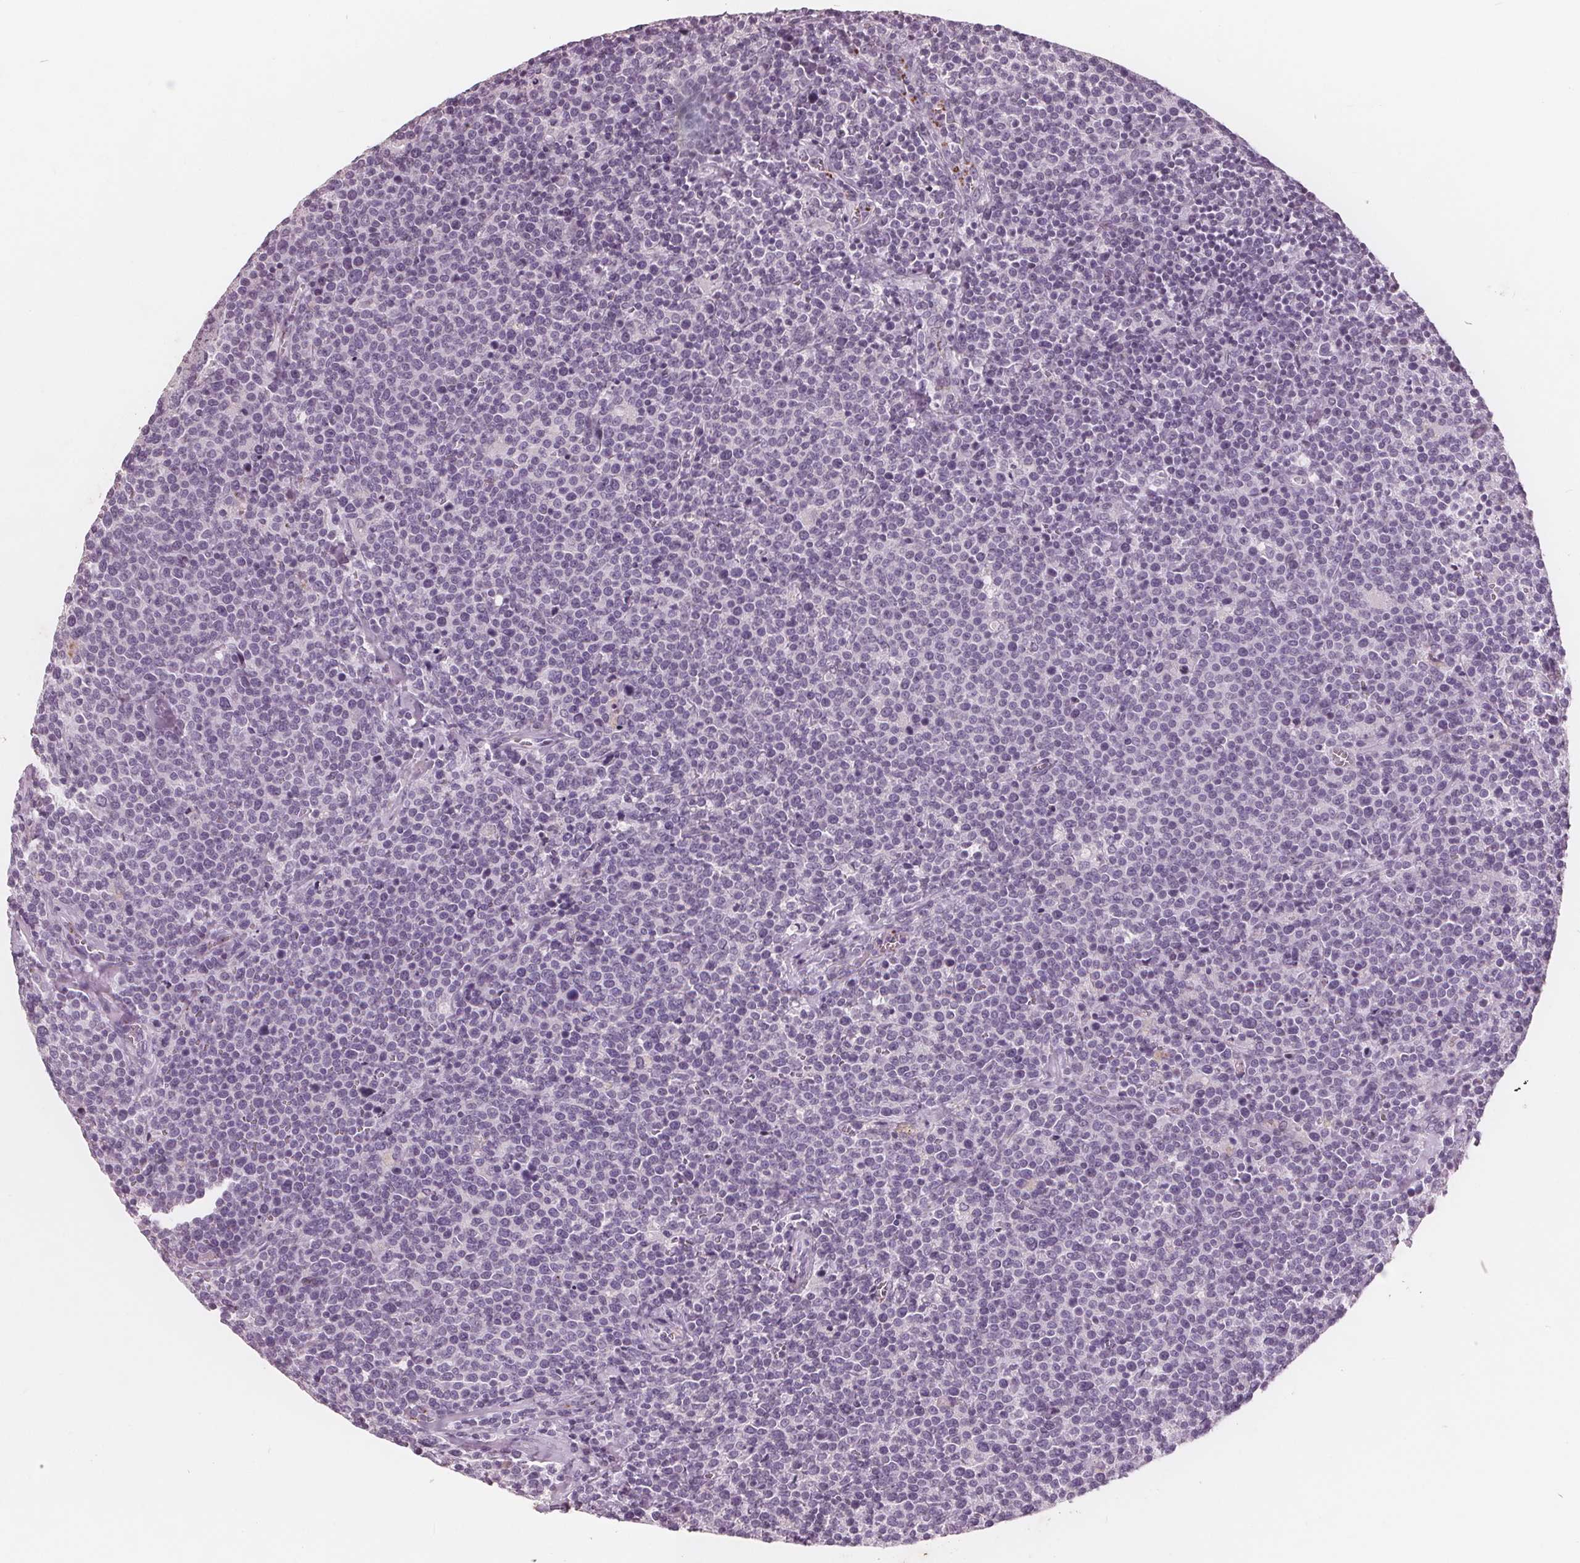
{"staining": {"intensity": "negative", "quantity": "none", "location": "none"}, "tissue": "lymphoma", "cell_type": "Tumor cells", "image_type": "cancer", "snomed": [{"axis": "morphology", "description": "Malignant lymphoma, non-Hodgkin's type, High grade"}, {"axis": "topography", "description": "Lymph node"}], "caption": "Protein analysis of malignant lymphoma, non-Hodgkin's type (high-grade) exhibits no significant staining in tumor cells.", "gene": "PTPN14", "patient": {"sex": "male", "age": 61}}